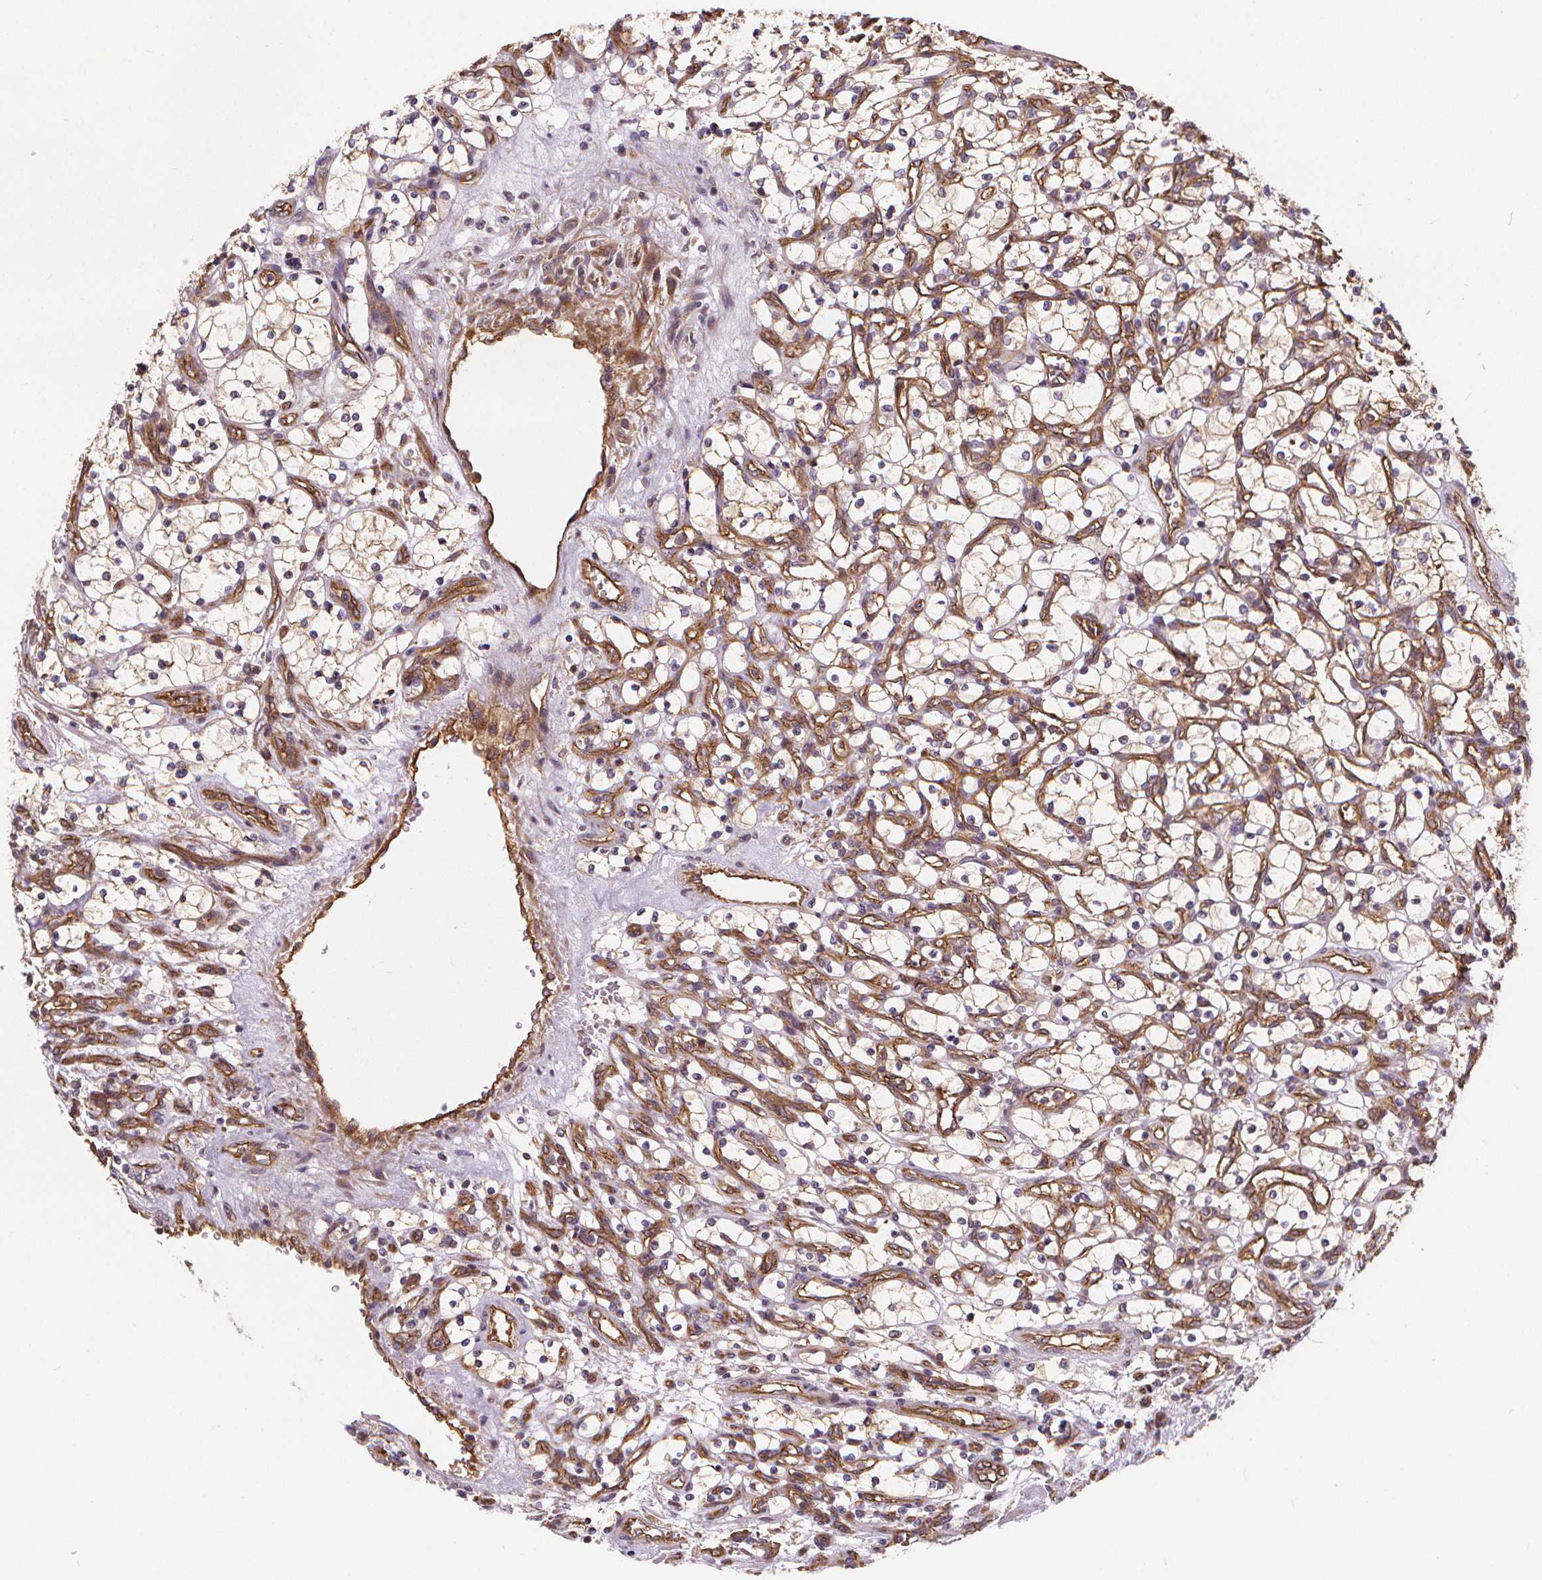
{"staining": {"intensity": "moderate", "quantity": ">75%", "location": "cytoplasmic/membranous"}, "tissue": "renal cancer", "cell_type": "Tumor cells", "image_type": "cancer", "snomed": [{"axis": "morphology", "description": "Adenocarcinoma, NOS"}, {"axis": "topography", "description": "Kidney"}], "caption": "A brown stain shows moderate cytoplasmic/membranous expression of a protein in renal cancer tumor cells.", "gene": "CLINT1", "patient": {"sex": "female", "age": 69}}